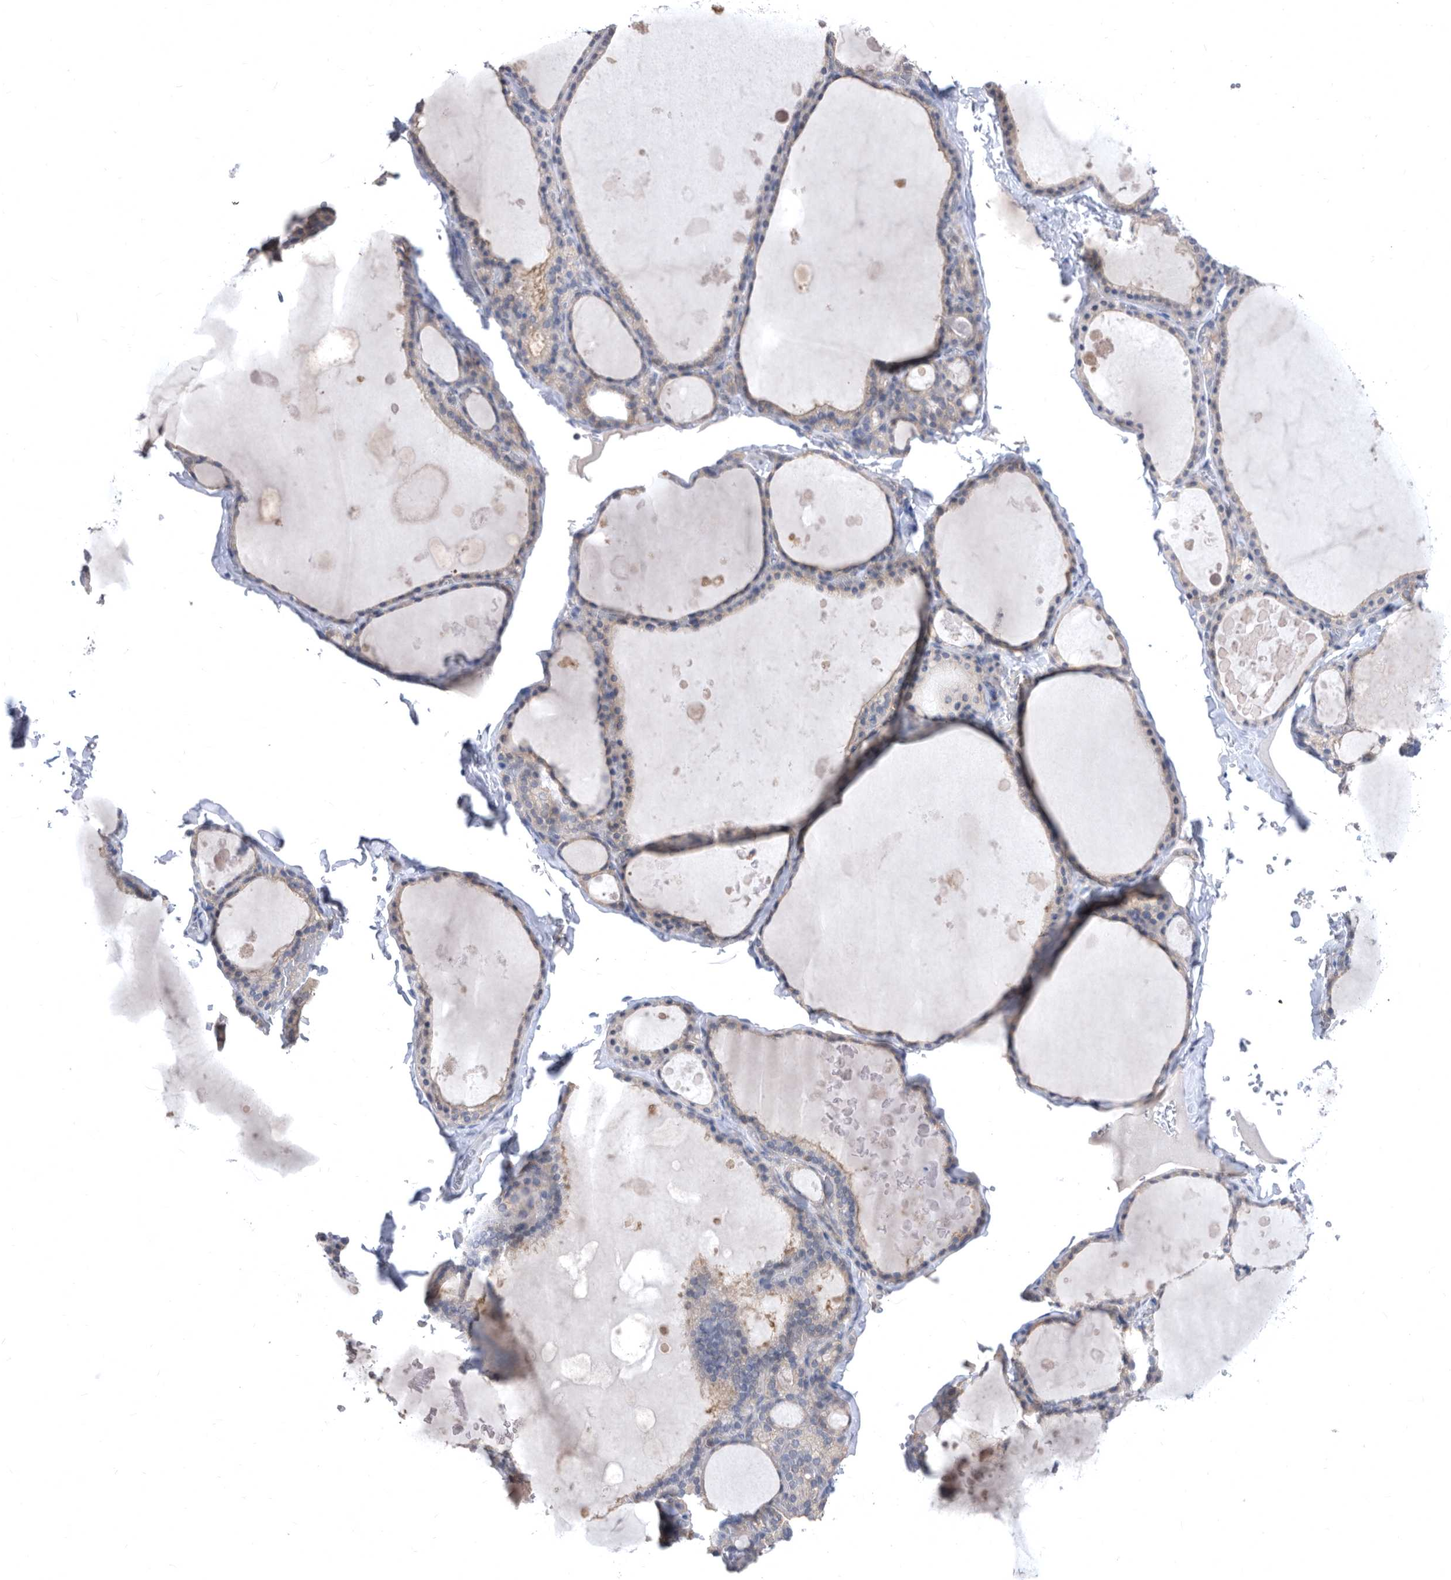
{"staining": {"intensity": "negative", "quantity": "none", "location": "none"}, "tissue": "thyroid gland", "cell_type": "Glandular cells", "image_type": "normal", "snomed": [{"axis": "morphology", "description": "Normal tissue, NOS"}, {"axis": "topography", "description": "Thyroid gland"}], "caption": "The image exhibits no significant staining in glandular cells of thyroid gland. The staining is performed using DAB brown chromogen with nuclei counter-stained in using hematoxylin.", "gene": "CCT4", "patient": {"sex": "male", "age": 56}}